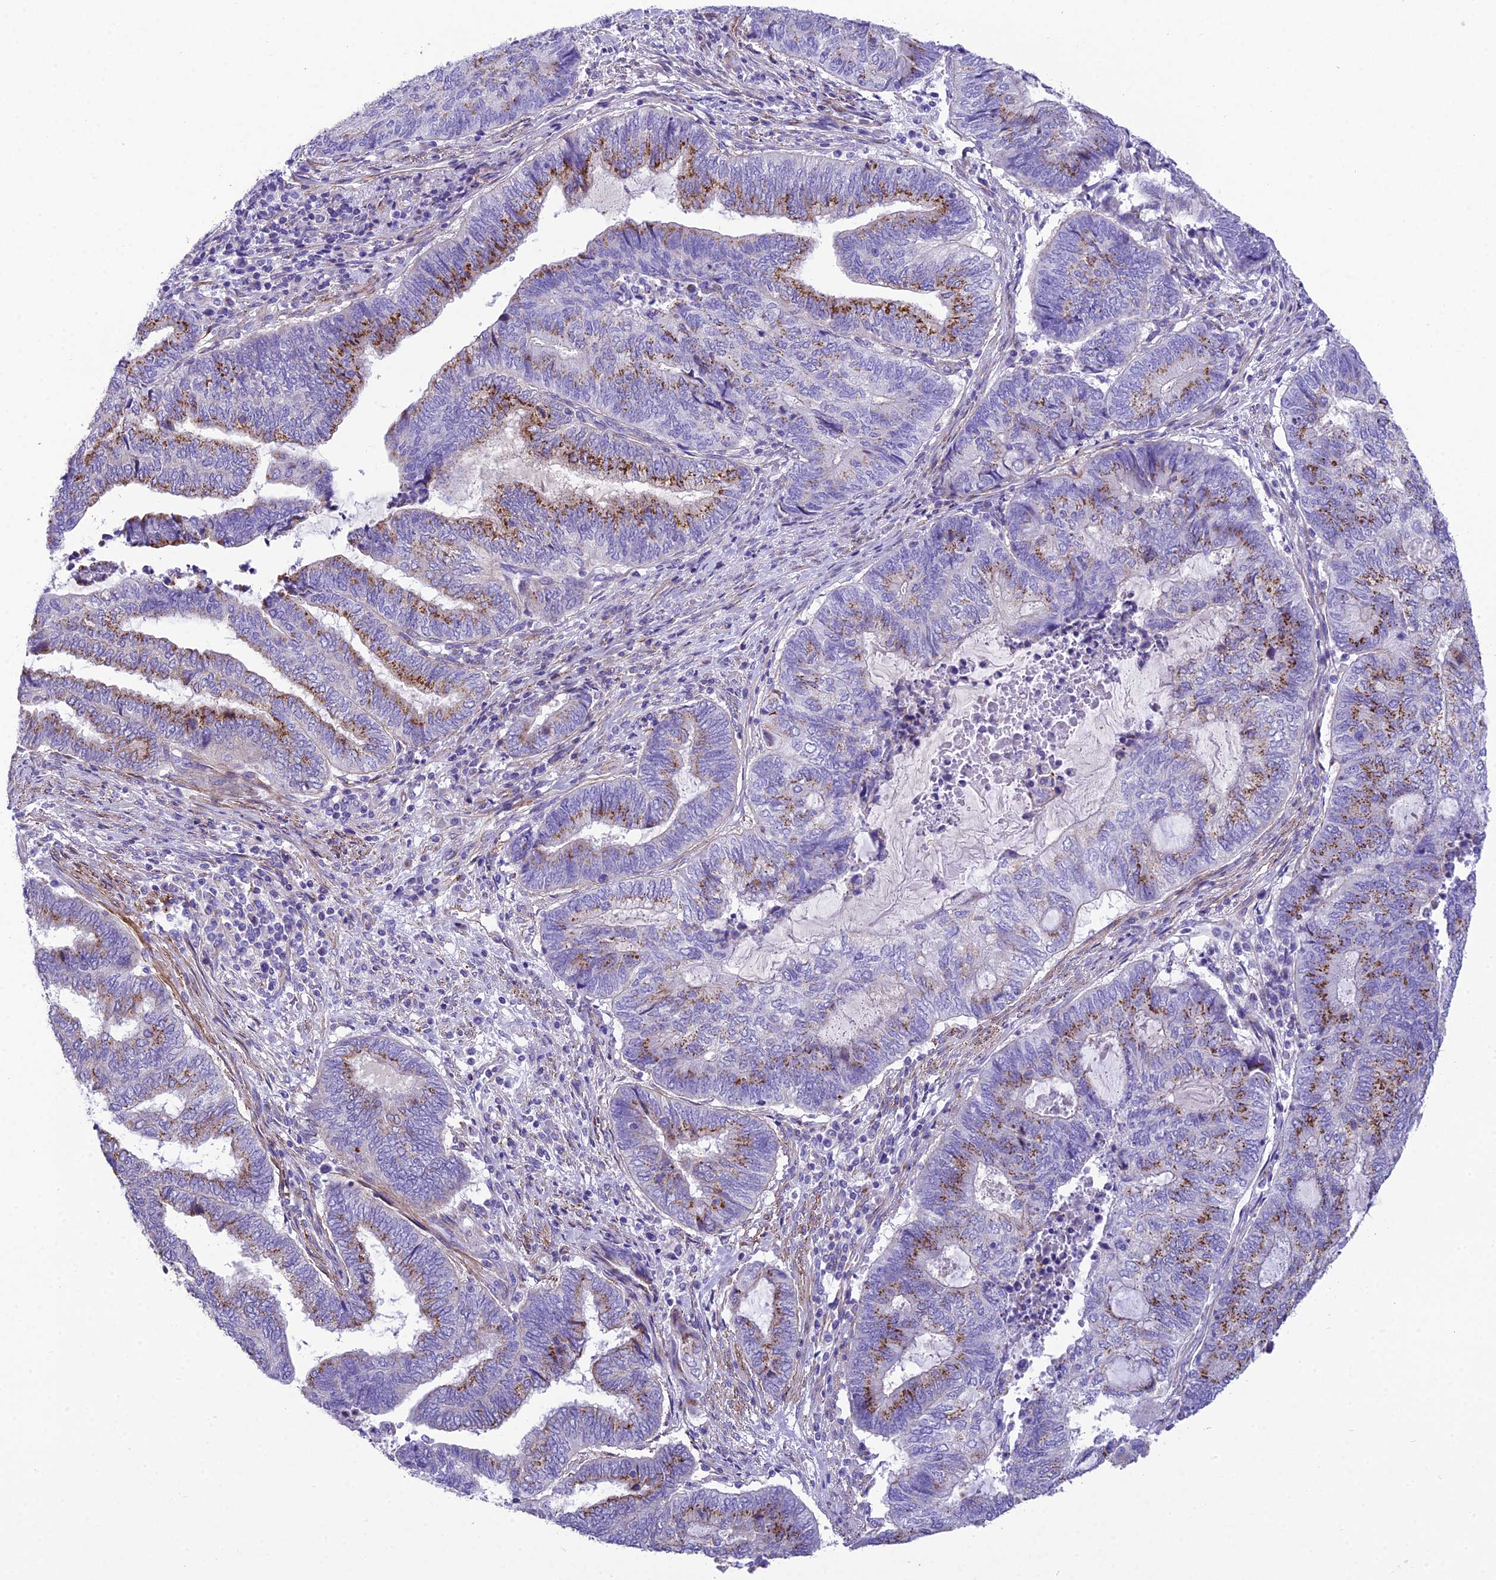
{"staining": {"intensity": "moderate", "quantity": ">75%", "location": "cytoplasmic/membranous"}, "tissue": "endometrial cancer", "cell_type": "Tumor cells", "image_type": "cancer", "snomed": [{"axis": "morphology", "description": "Adenocarcinoma, NOS"}, {"axis": "topography", "description": "Uterus"}, {"axis": "topography", "description": "Endometrium"}], "caption": "A brown stain labels moderate cytoplasmic/membranous positivity of a protein in human adenocarcinoma (endometrial) tumor cells.", "gene": "GFRA1", "patient": {"sex": "female", "age": 70}}